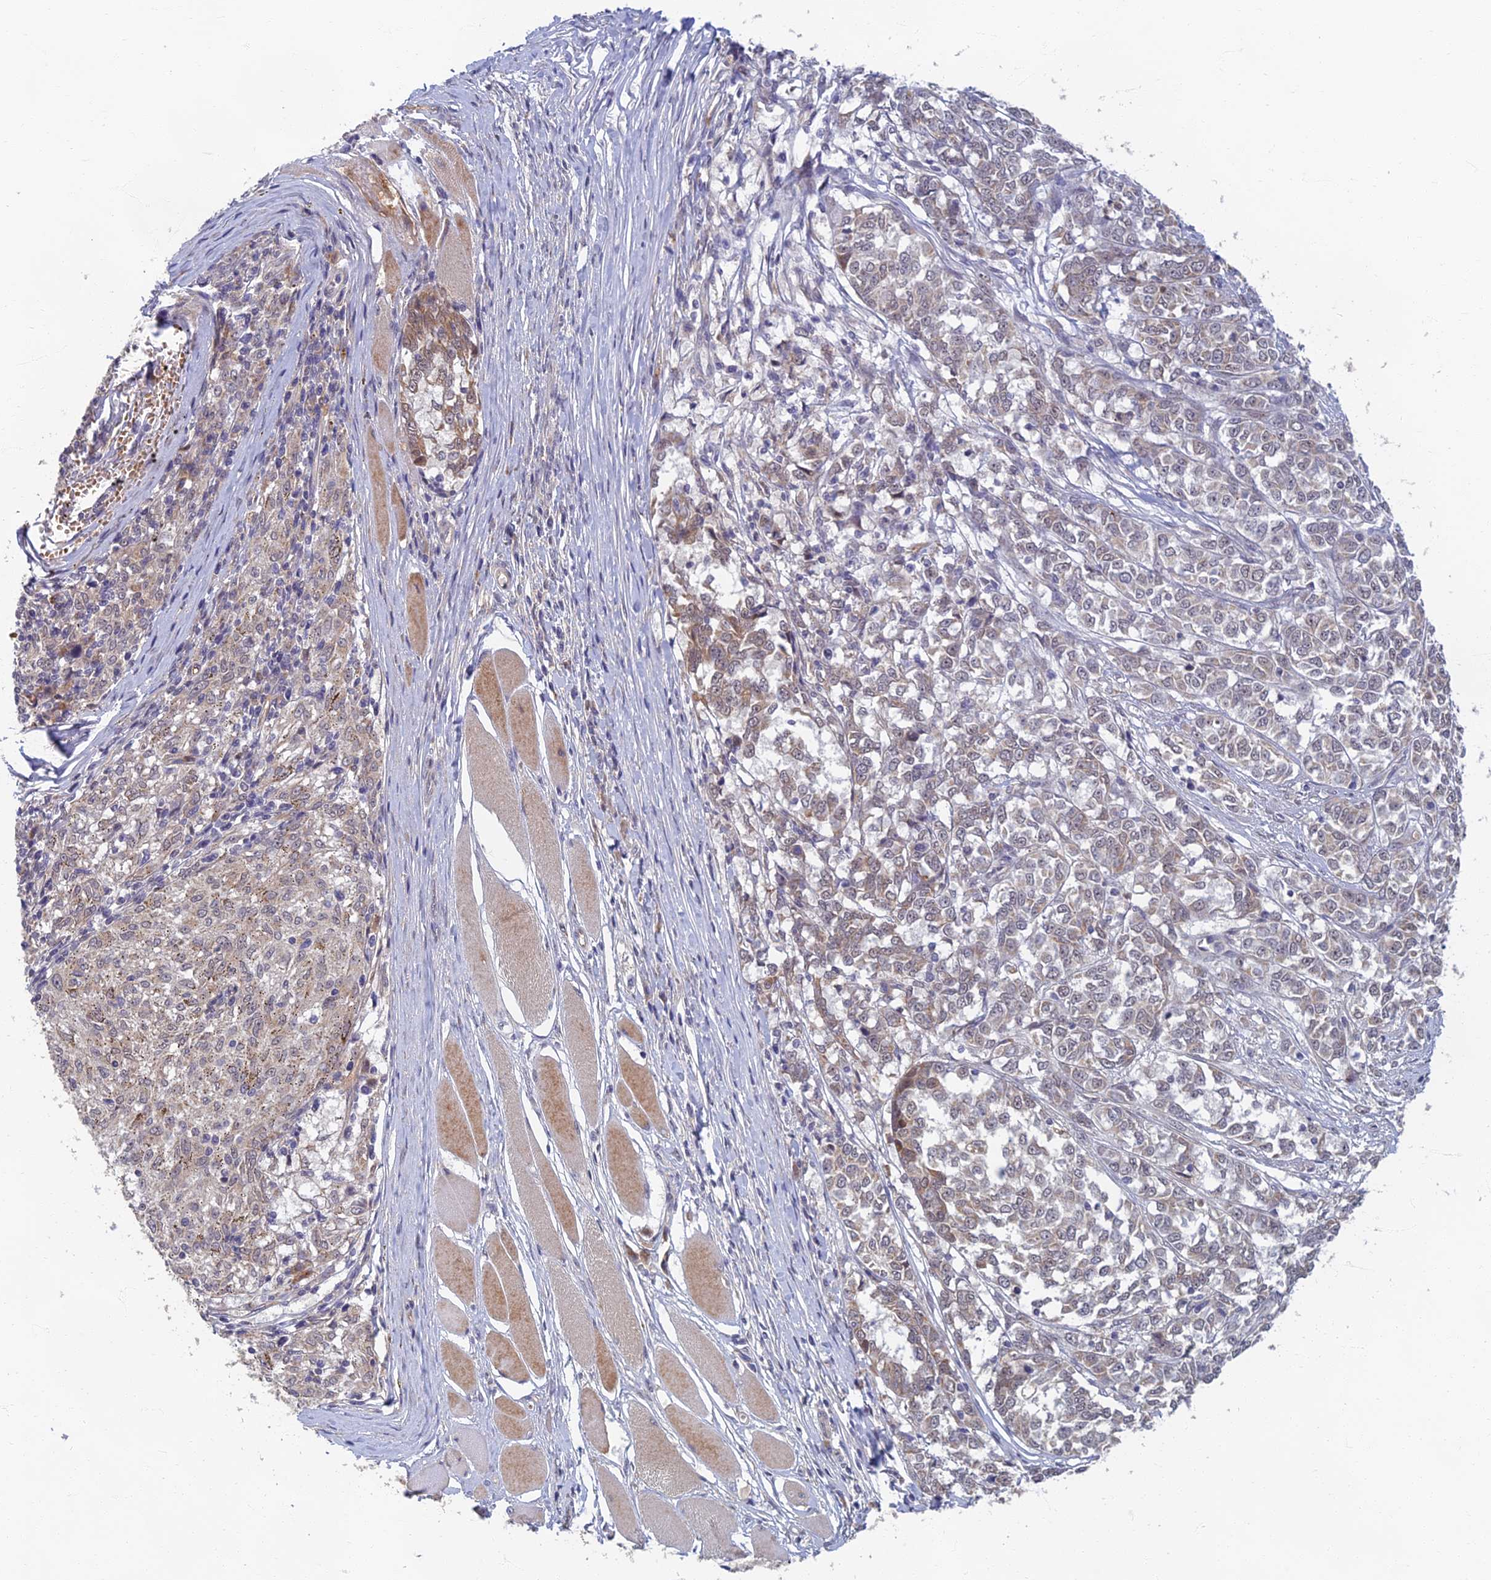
{"staining": {"intensity": "weak", "quantity": "<25%", "location": "nuclear"}, "tissue": "melanoma", "cell_type": "Tumor cells", "image_type": "cancer", "snomed": [{"axis": "morphology", "description": "Malignant melanoma, NOS"}, {"axis": "topography", "description": "Skin"}], "caption": "Tumor cells show no significant expression in malignant melanoma.", "gene": "EARS2", "patient": {"sex": "female", "age": 72}}